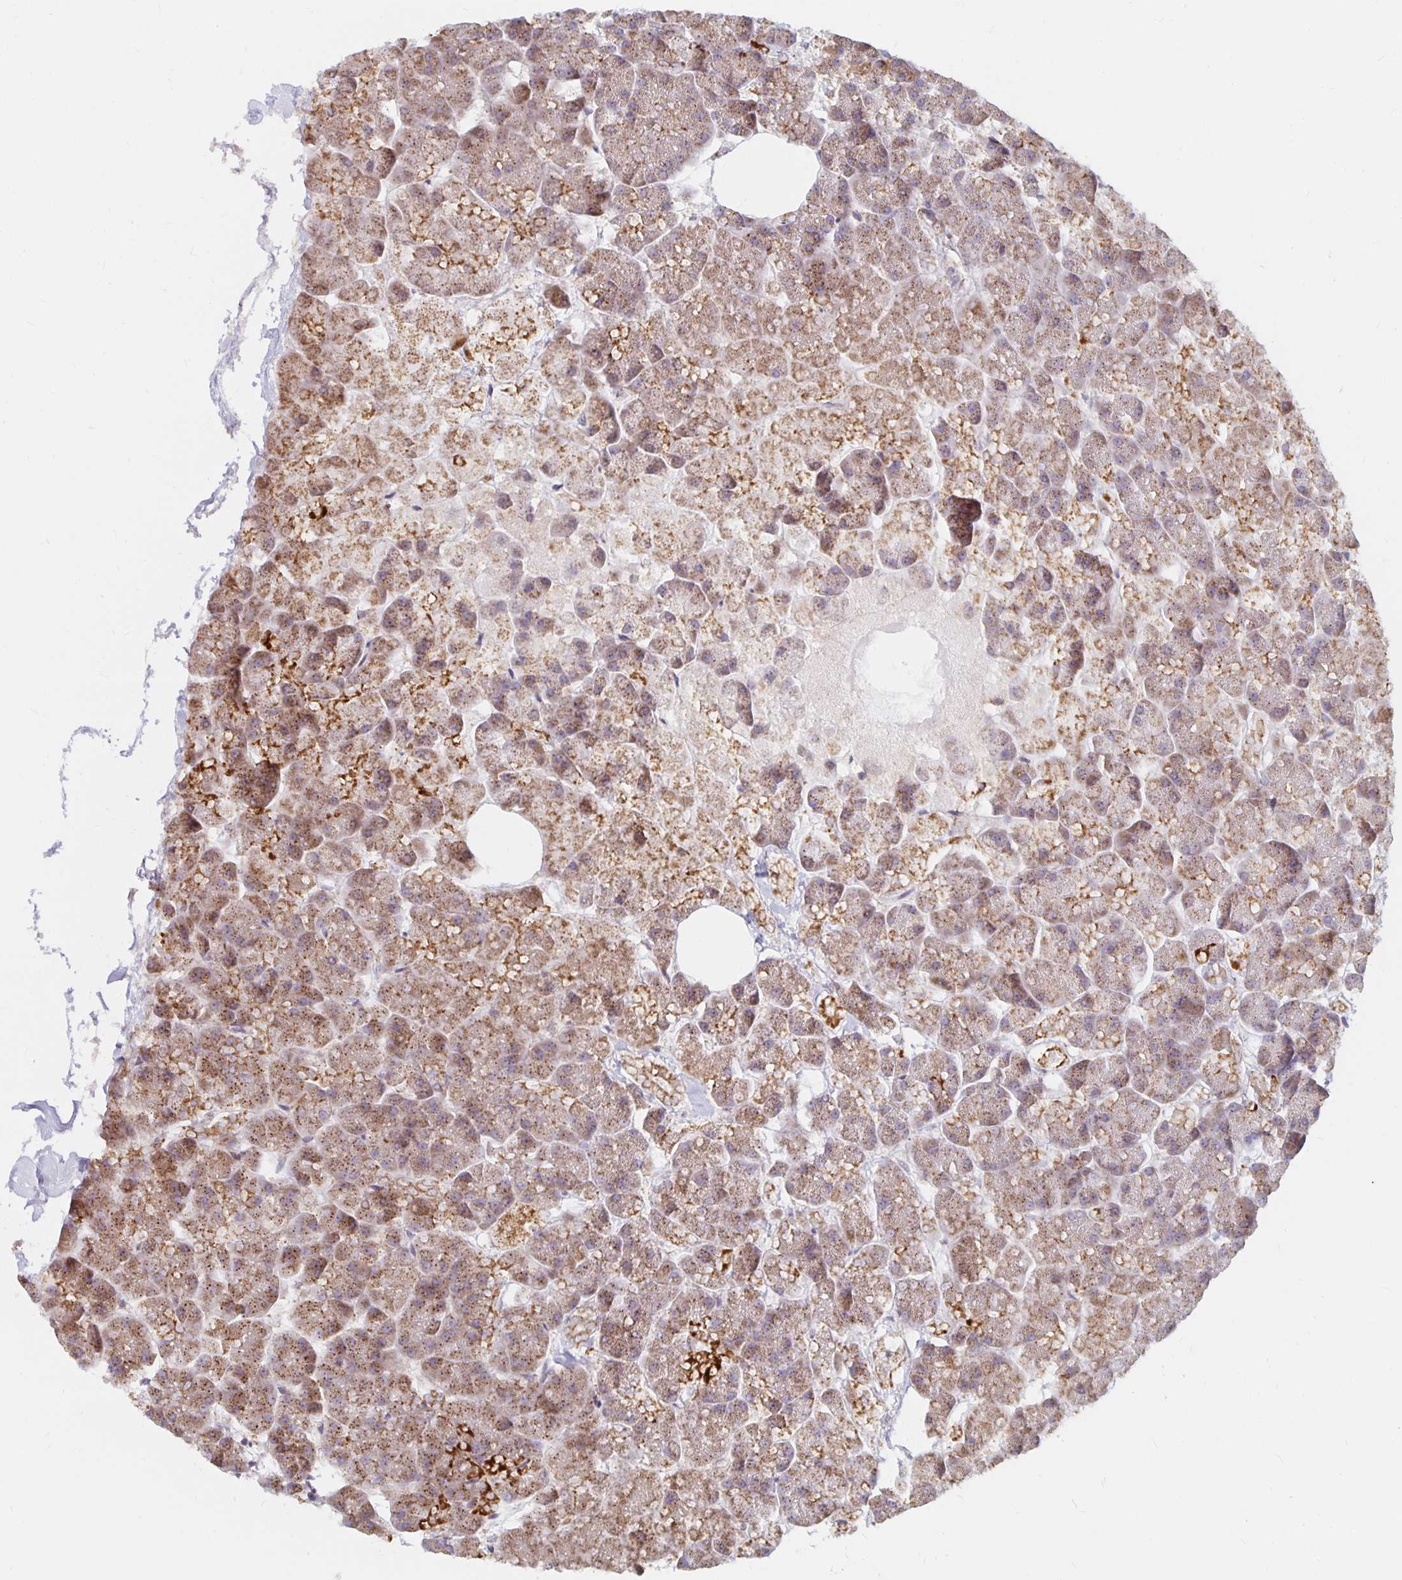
{"staining": {"intensity": "moderate", "quantity": ">75%", "location": "cytoplasmic/membranous"}, "tissue": "pancreas", "cell_type": "Exocrine glandular cells", "image_type": "normal", "snomed": [{"axis": "morphology", "description": "Normal tissue, NOS"}, {"axis": "topography", "description": "Pancreas"}, {"axis": "topography", "description": "Peripheral nerve tissue"}], "caption": "Moderate cytoplasmic/membranous positivity is appreciated in about >75% of exocrine glandular cells in unremarkable pancreas. Immunohistochemistry (ihc) stains the protein in brown and the nuclei are stained blue.", "gene": "MRPL28", "patient": {"sex": "male", "age": 54}}